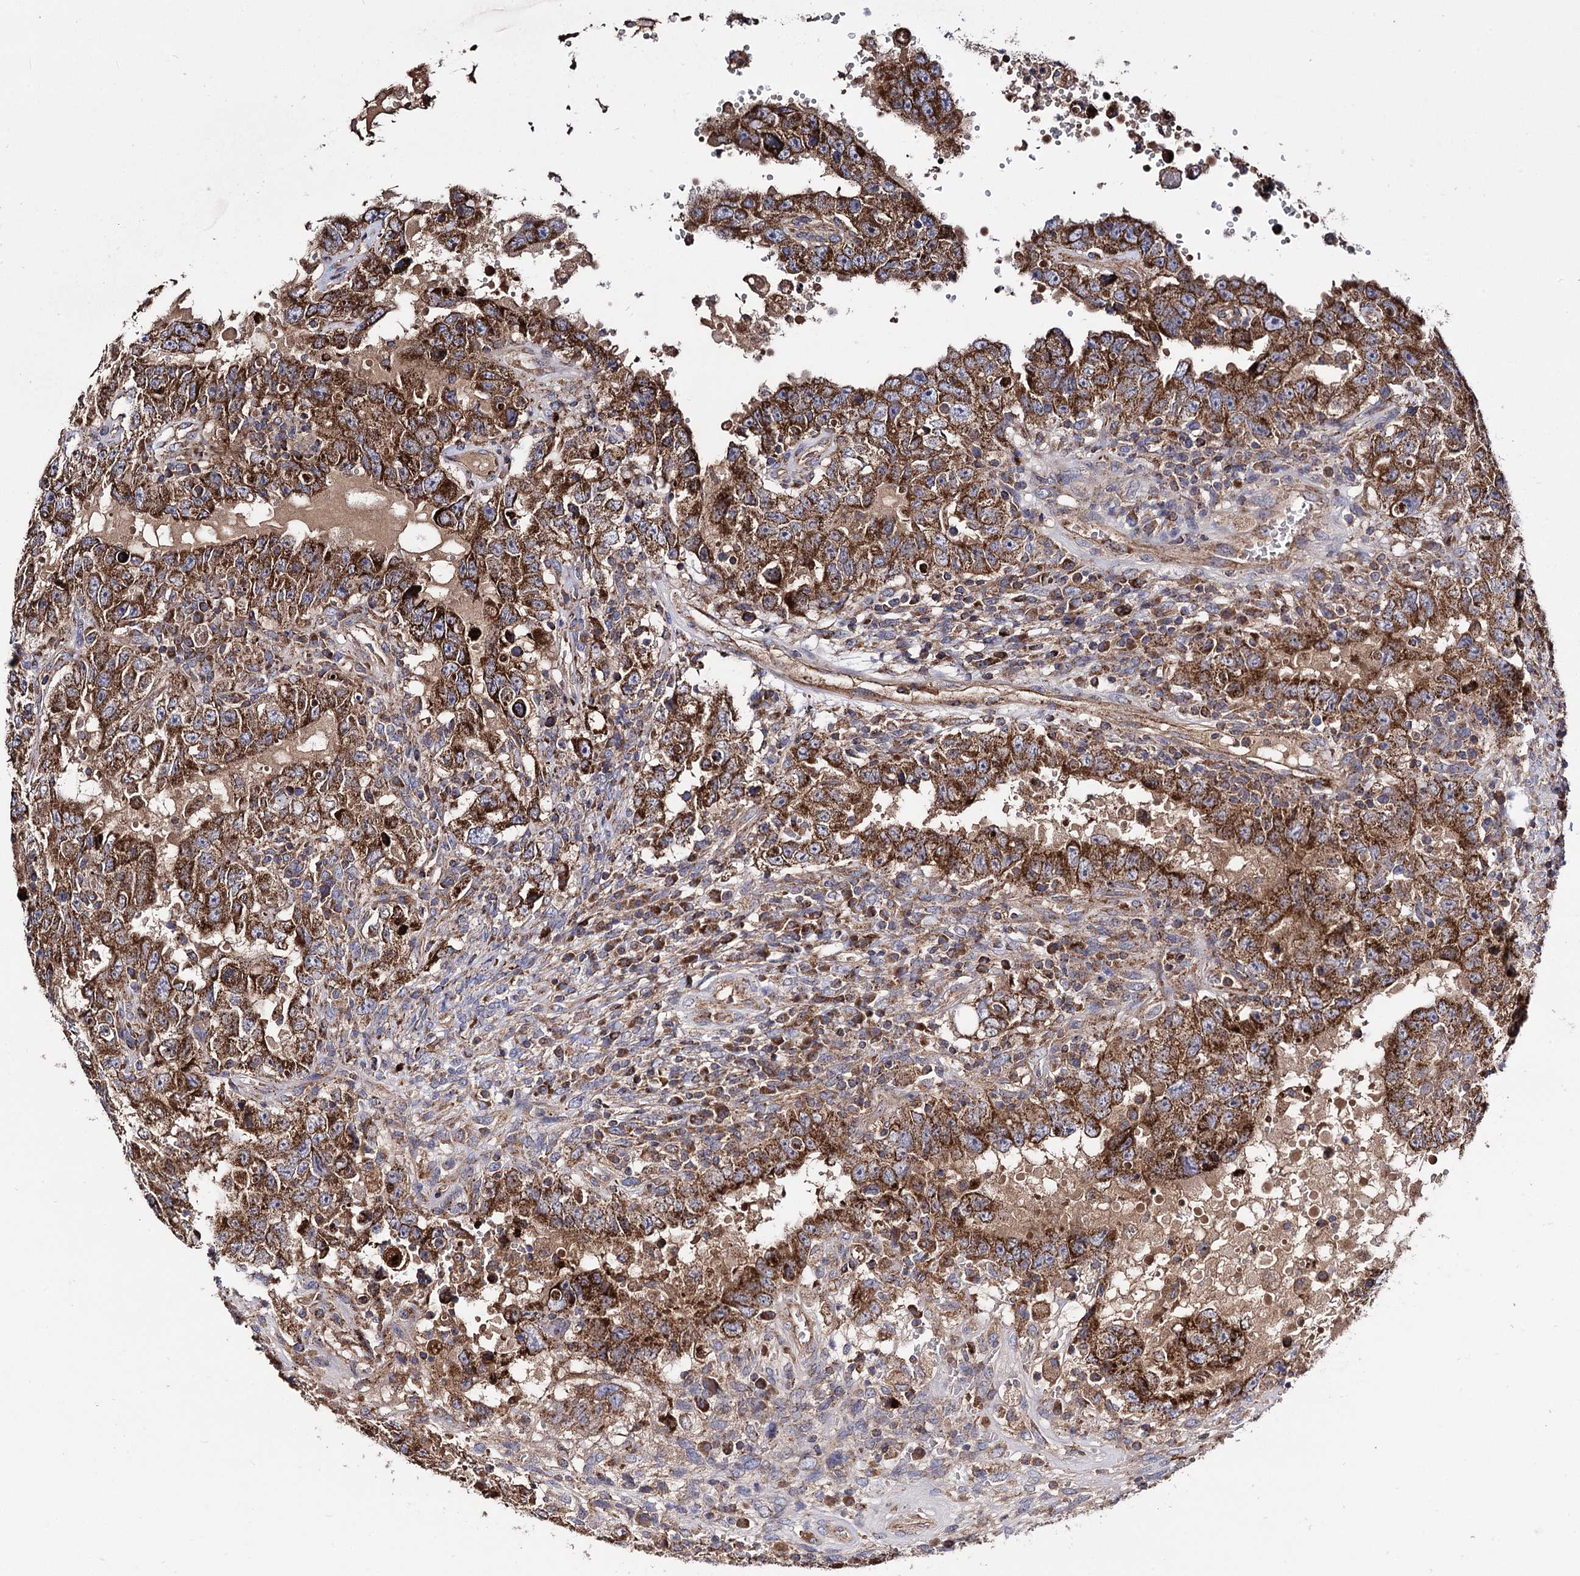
{"staining": {"intensity": "strong", "quantity": ">75%", "location": "cytoplasmic/membranous"}, "tissue": "testis cancer", "cell_type": "Tumor cells", "image_type": "cancer", "snomed": [{"axis": "morphology", "description": "Carcinoma, Embryonal, NOS"}, {"axis": "topography", "description": "Testis"}], "caption": "Immunohistochemistry (DAB (3,3'-diaminobenzidine)) staining of human testis cancer (embryonal carcinoma) displays strong cytoplasmic/membranous protein positivity in about >75% of tumor cells.", "gene": "IQCH", "patient": {"sex": "male", "age": 26}}